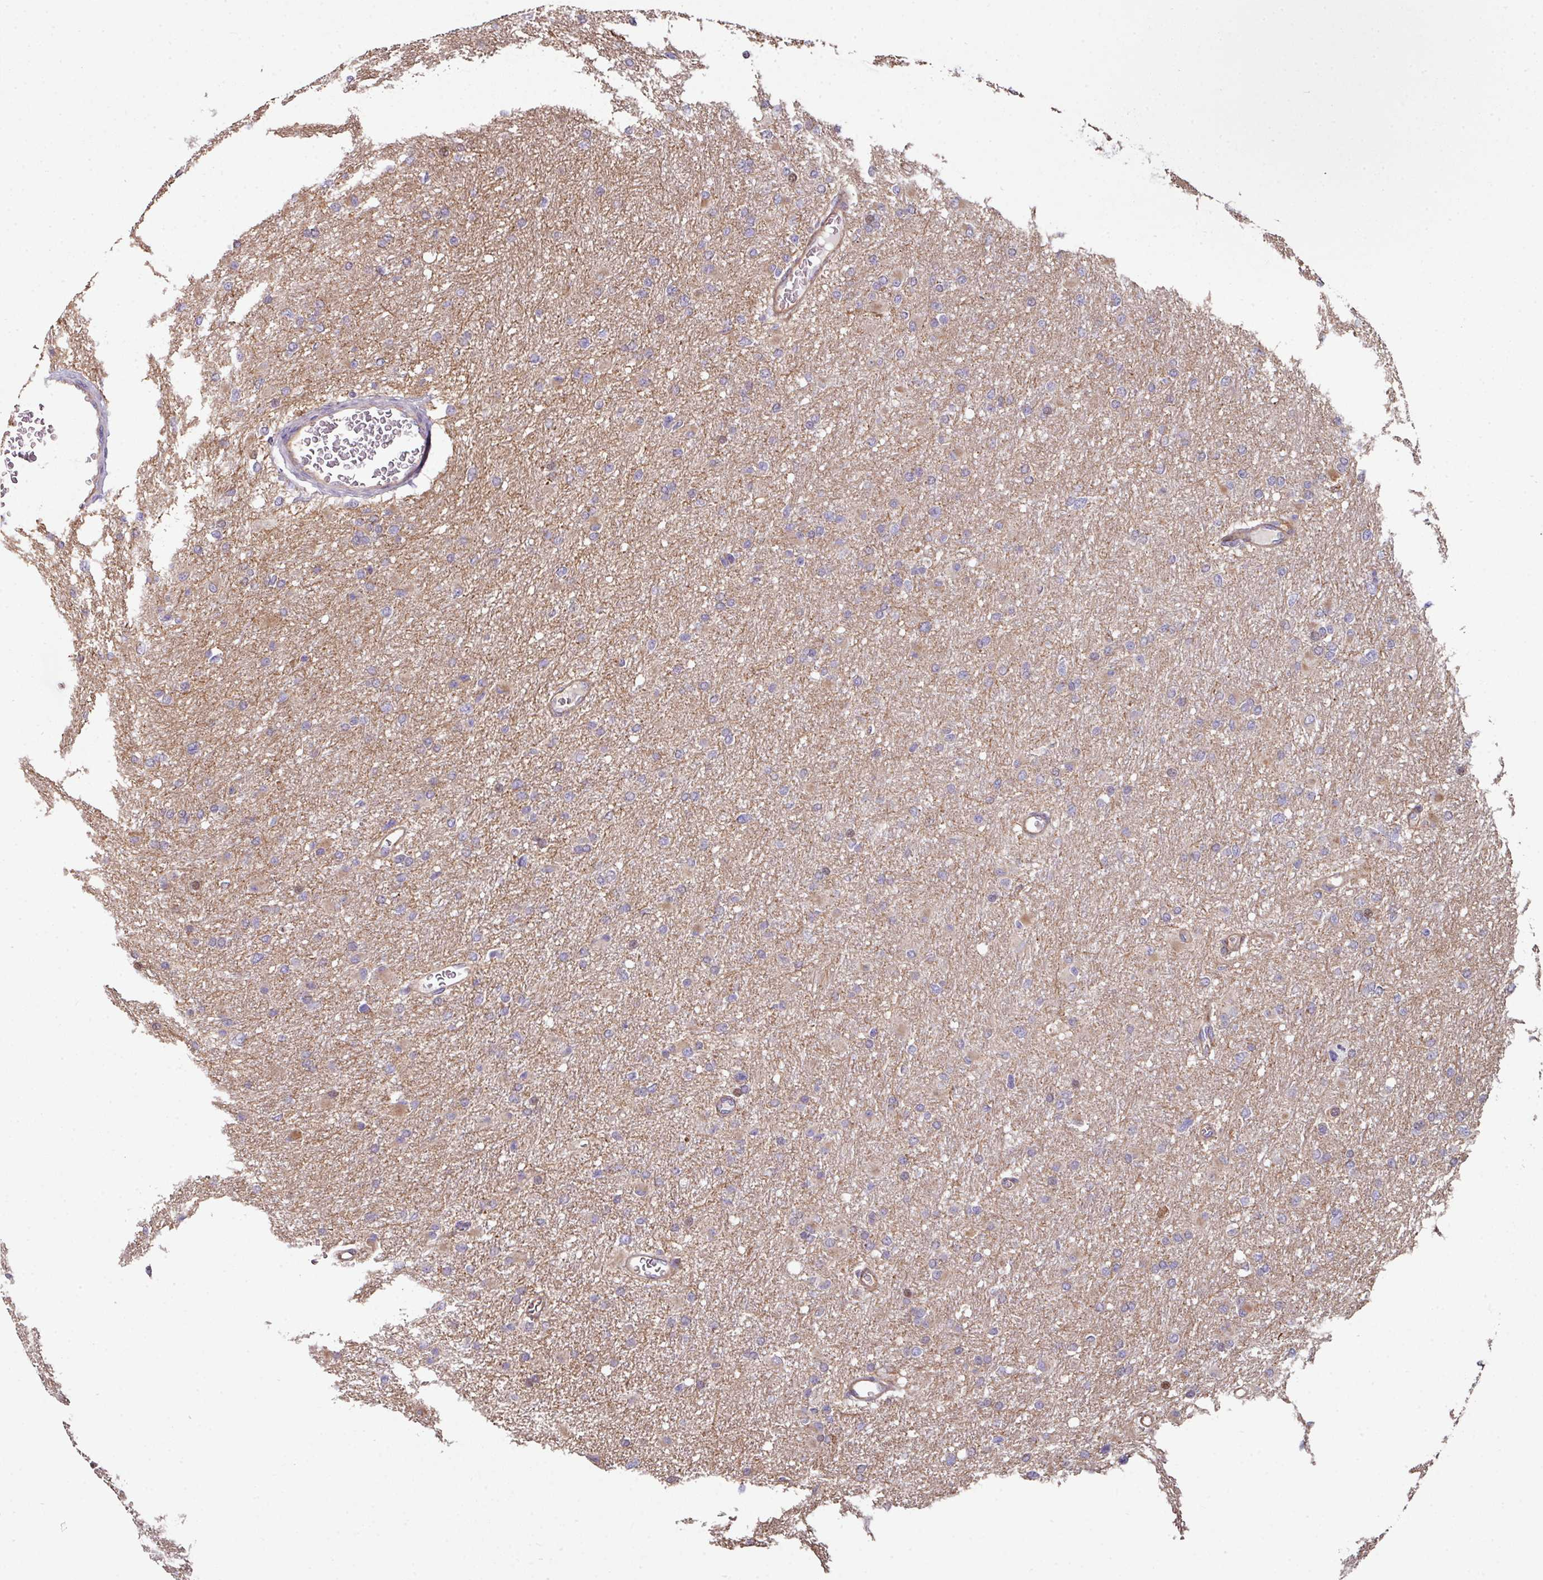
{"staining": {"intensity": "negative", "quantity": "none", "location": "none"}, "tissue": "glioma", "cell_type": "Tumor cells", "image_type": "cancer", "snomed": [{"axis": "morphology", "description": "Glioma, malignant, High grade"}, {"axis": "topography", "description": "Cerebral cortex"}], "caption": "Image shows no protein staining in tumor cells of glioma tissue.", "gene": "ANO9", "patient": {"sex": "female", "age": 36}}